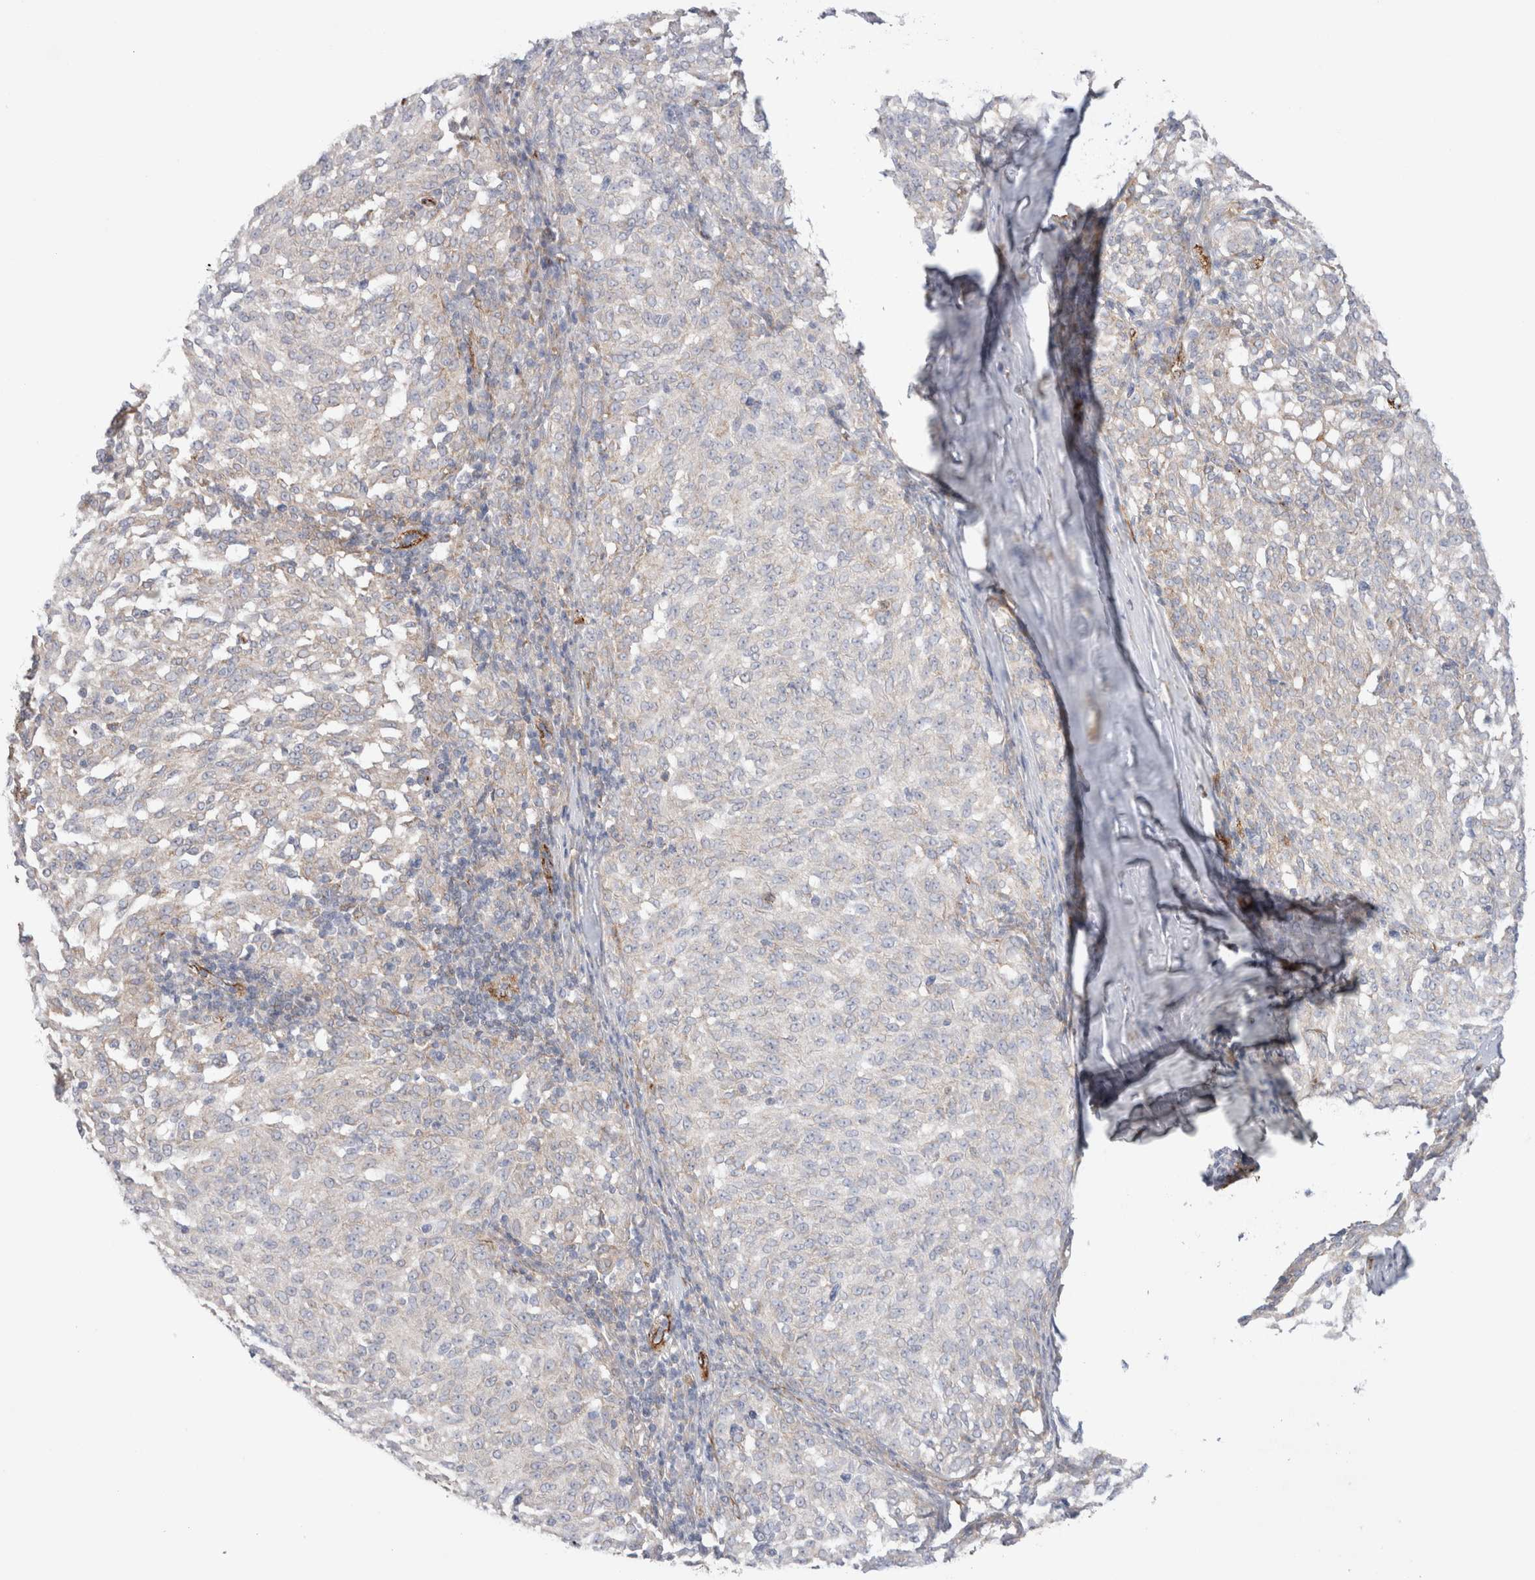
{"staining": {"intensity": "negative", "quantity": "none", "location": "none"}, "tissue": "melanoma", "cell_type": "Tumor cells", "image_type": "cancer", "snomed": [{"axis": "morphology", "description": "Malignant melanoma, NOS"}, {"axis": "topography", "description": "Skin"}], "caption": "The histopathology image reveals no staining of tumor cells in melanoma.", "gene": "CNPY4", "patient": {"sex": "female", "age": 72}}